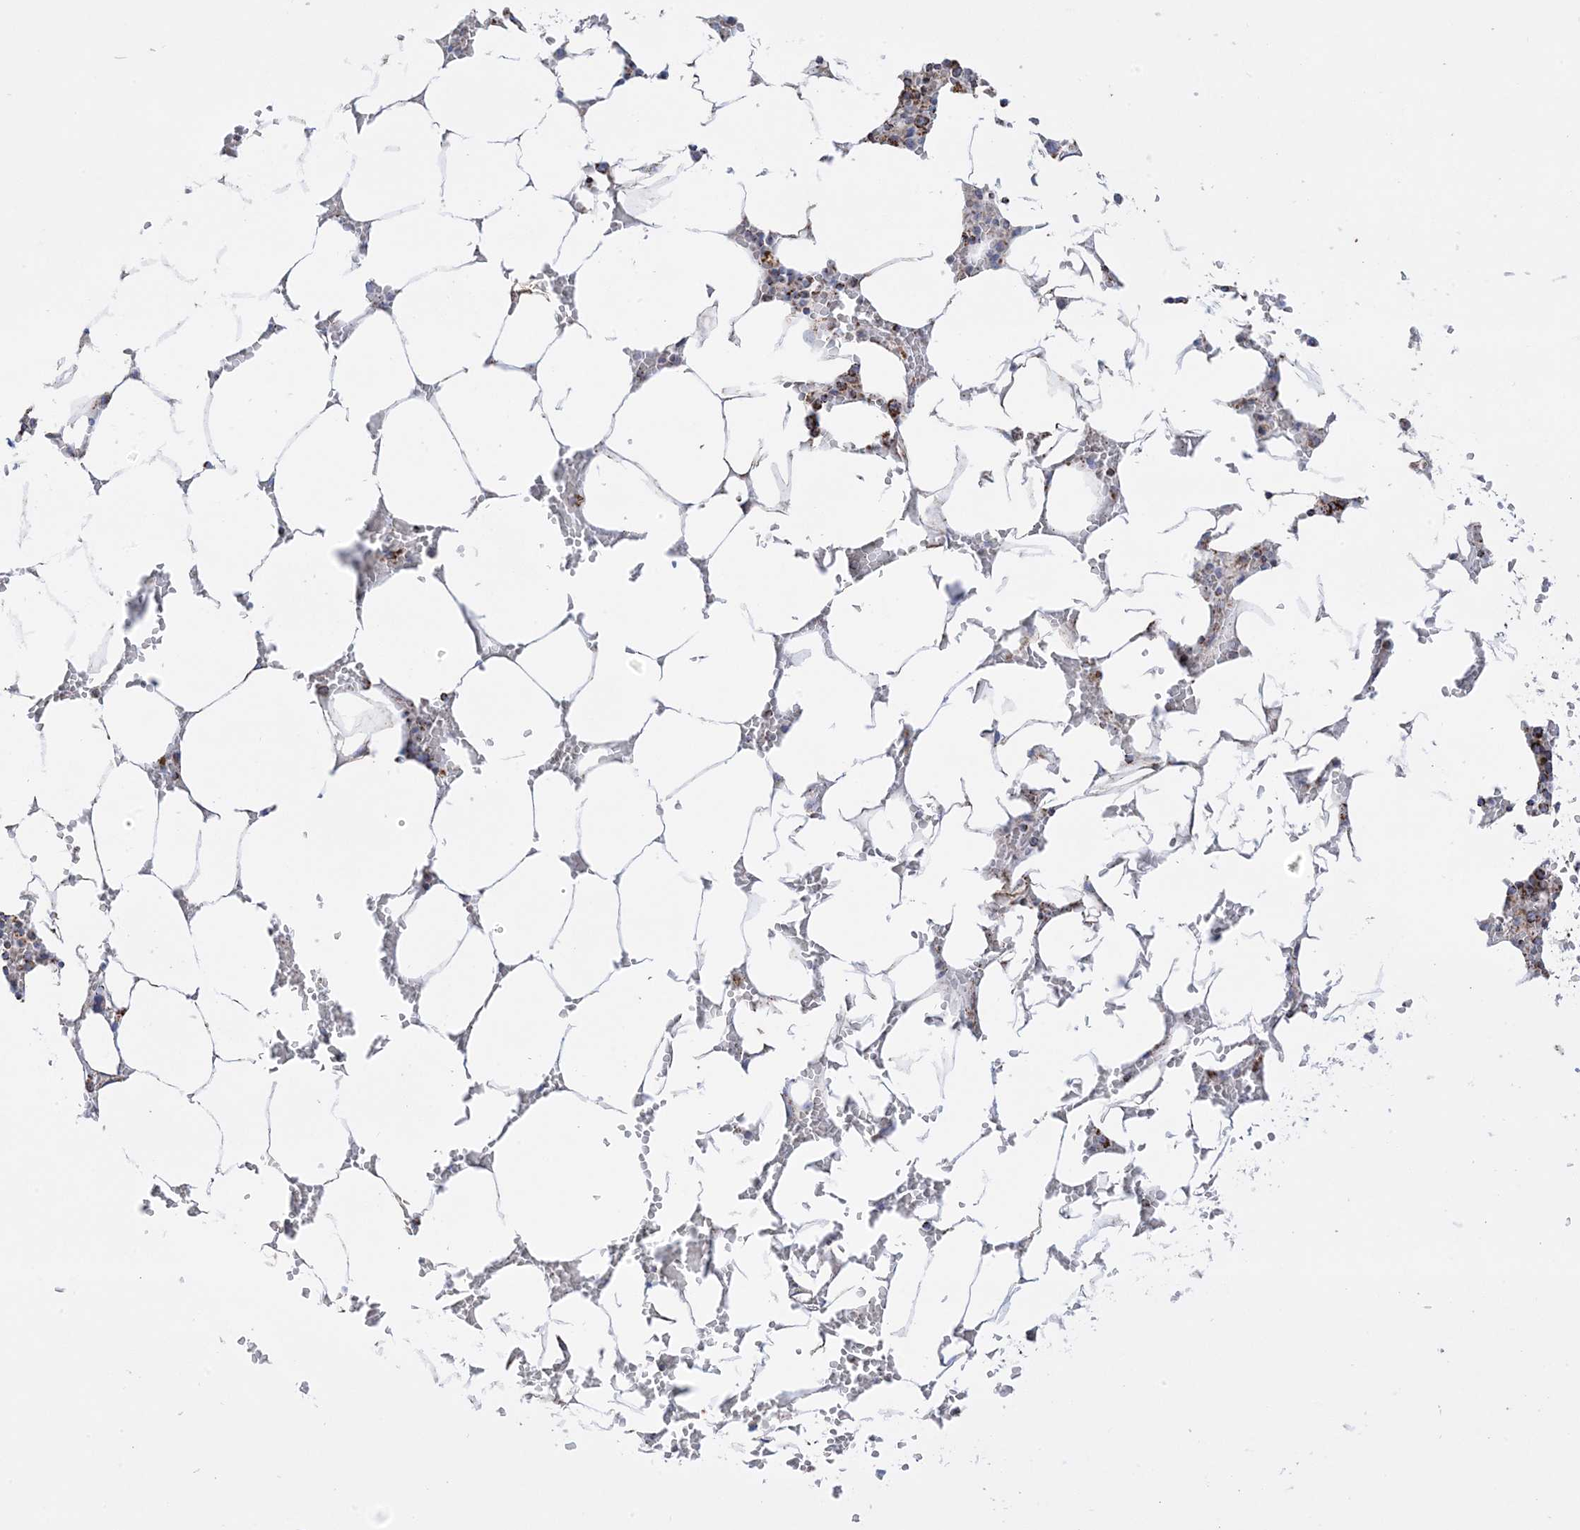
{"staining": {"intensity": "moderate", "quantity": "25%-75%", "location": "cytoplasmic/membranous"}, "tissue": "bone marrow", "cell_type": "Hematopoietic cells", "image_type": "normal", "snomed": [{"axis": "morphology", "description": "Normal tissue, NOS"}, {"axis": "topography", "description": "Bone marrow"}], "caption": "This photomicrograph exhibits benign bone marrow stained with immunohistochemistry to label a protein in brown. The cytoplasmic/membranous of hematopoietic cells show moderate positivity for the protein. Nuclei are counter-stained blue.", "gene": "MRPS36", "patient": {"sex": "male", "age": 70}}